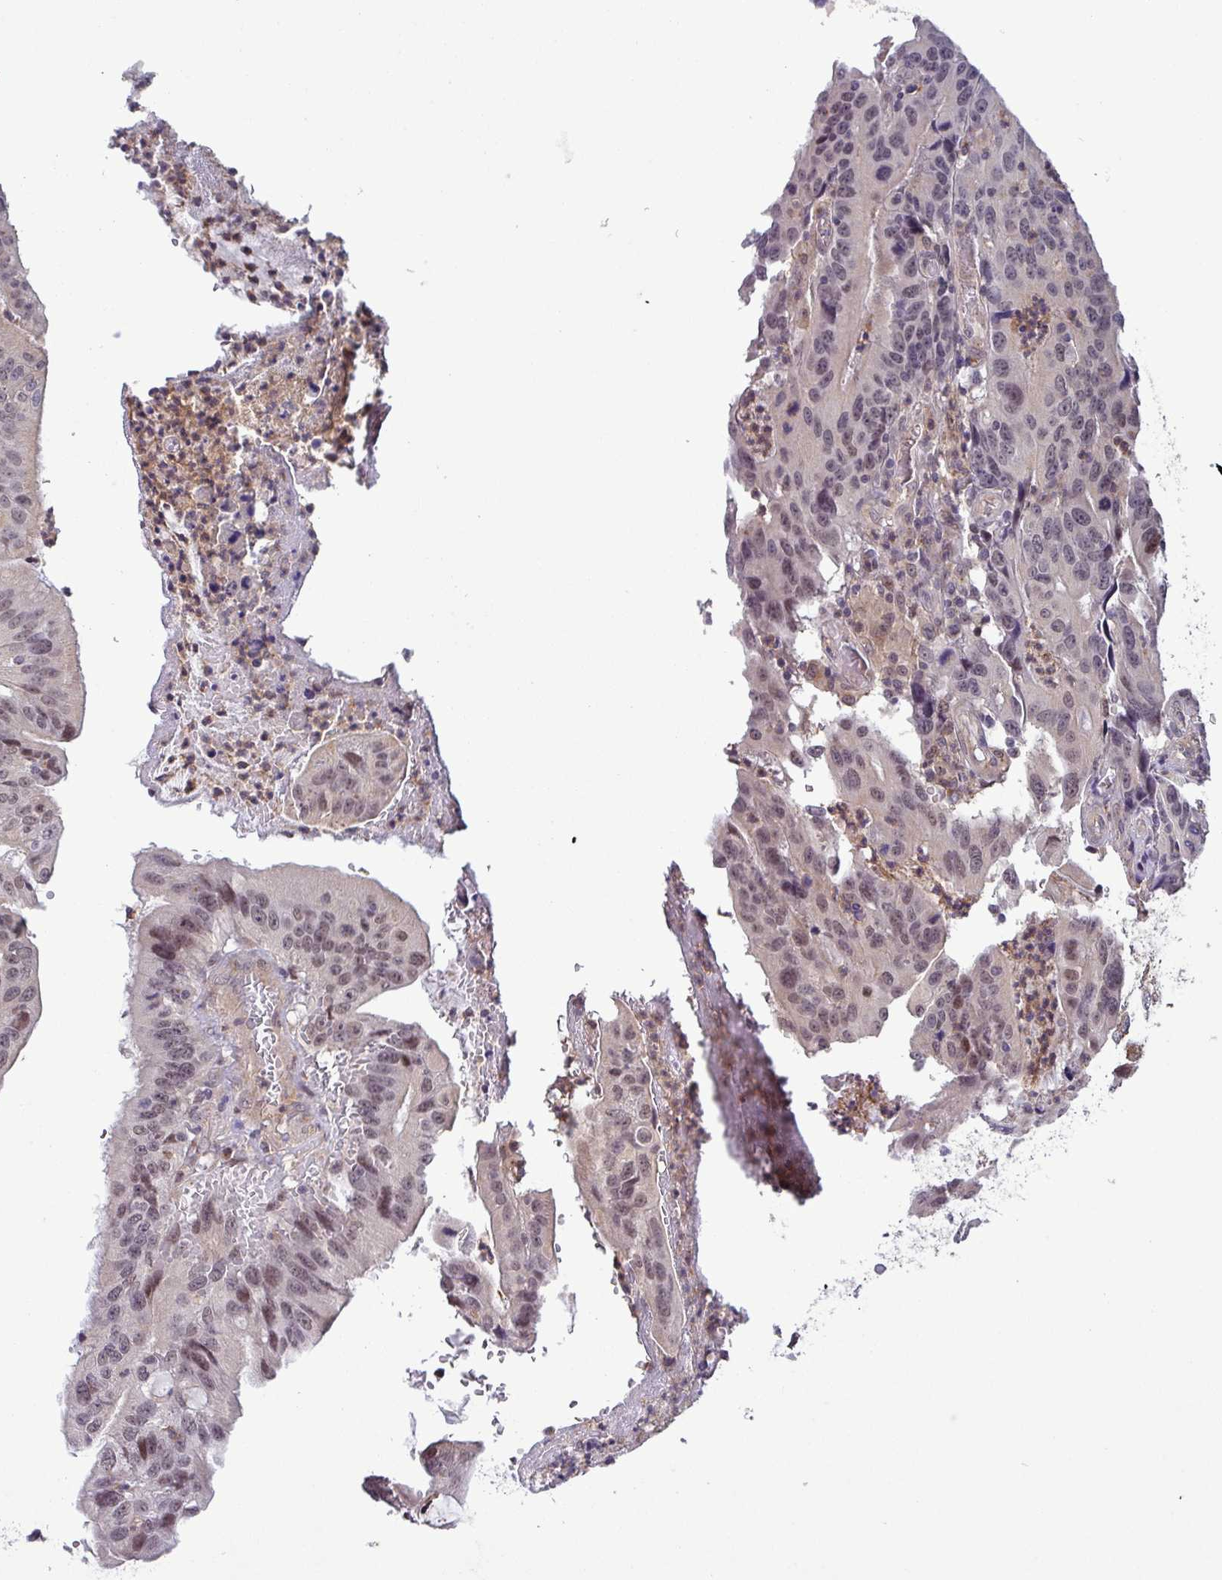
{"staining": {"intensity": "moderate", "quantity": ">75%", "location": "nuclear"}, "tissue": "colorectal cancer", "cell_type": "Tumor cells", "image_type": "cancer", "snomed": [{"axis": "morphology", "description": "Adenocarcinoma, NOS"}, {"axis": "topography", "description": "Colon"}], "caption": "Moderate nuclear expression is present in about >75% of tumor cells in colorectal adenocarcinoma.", "gene": "NPFFR1", "patient": {"sex": "male", "age": 83}}